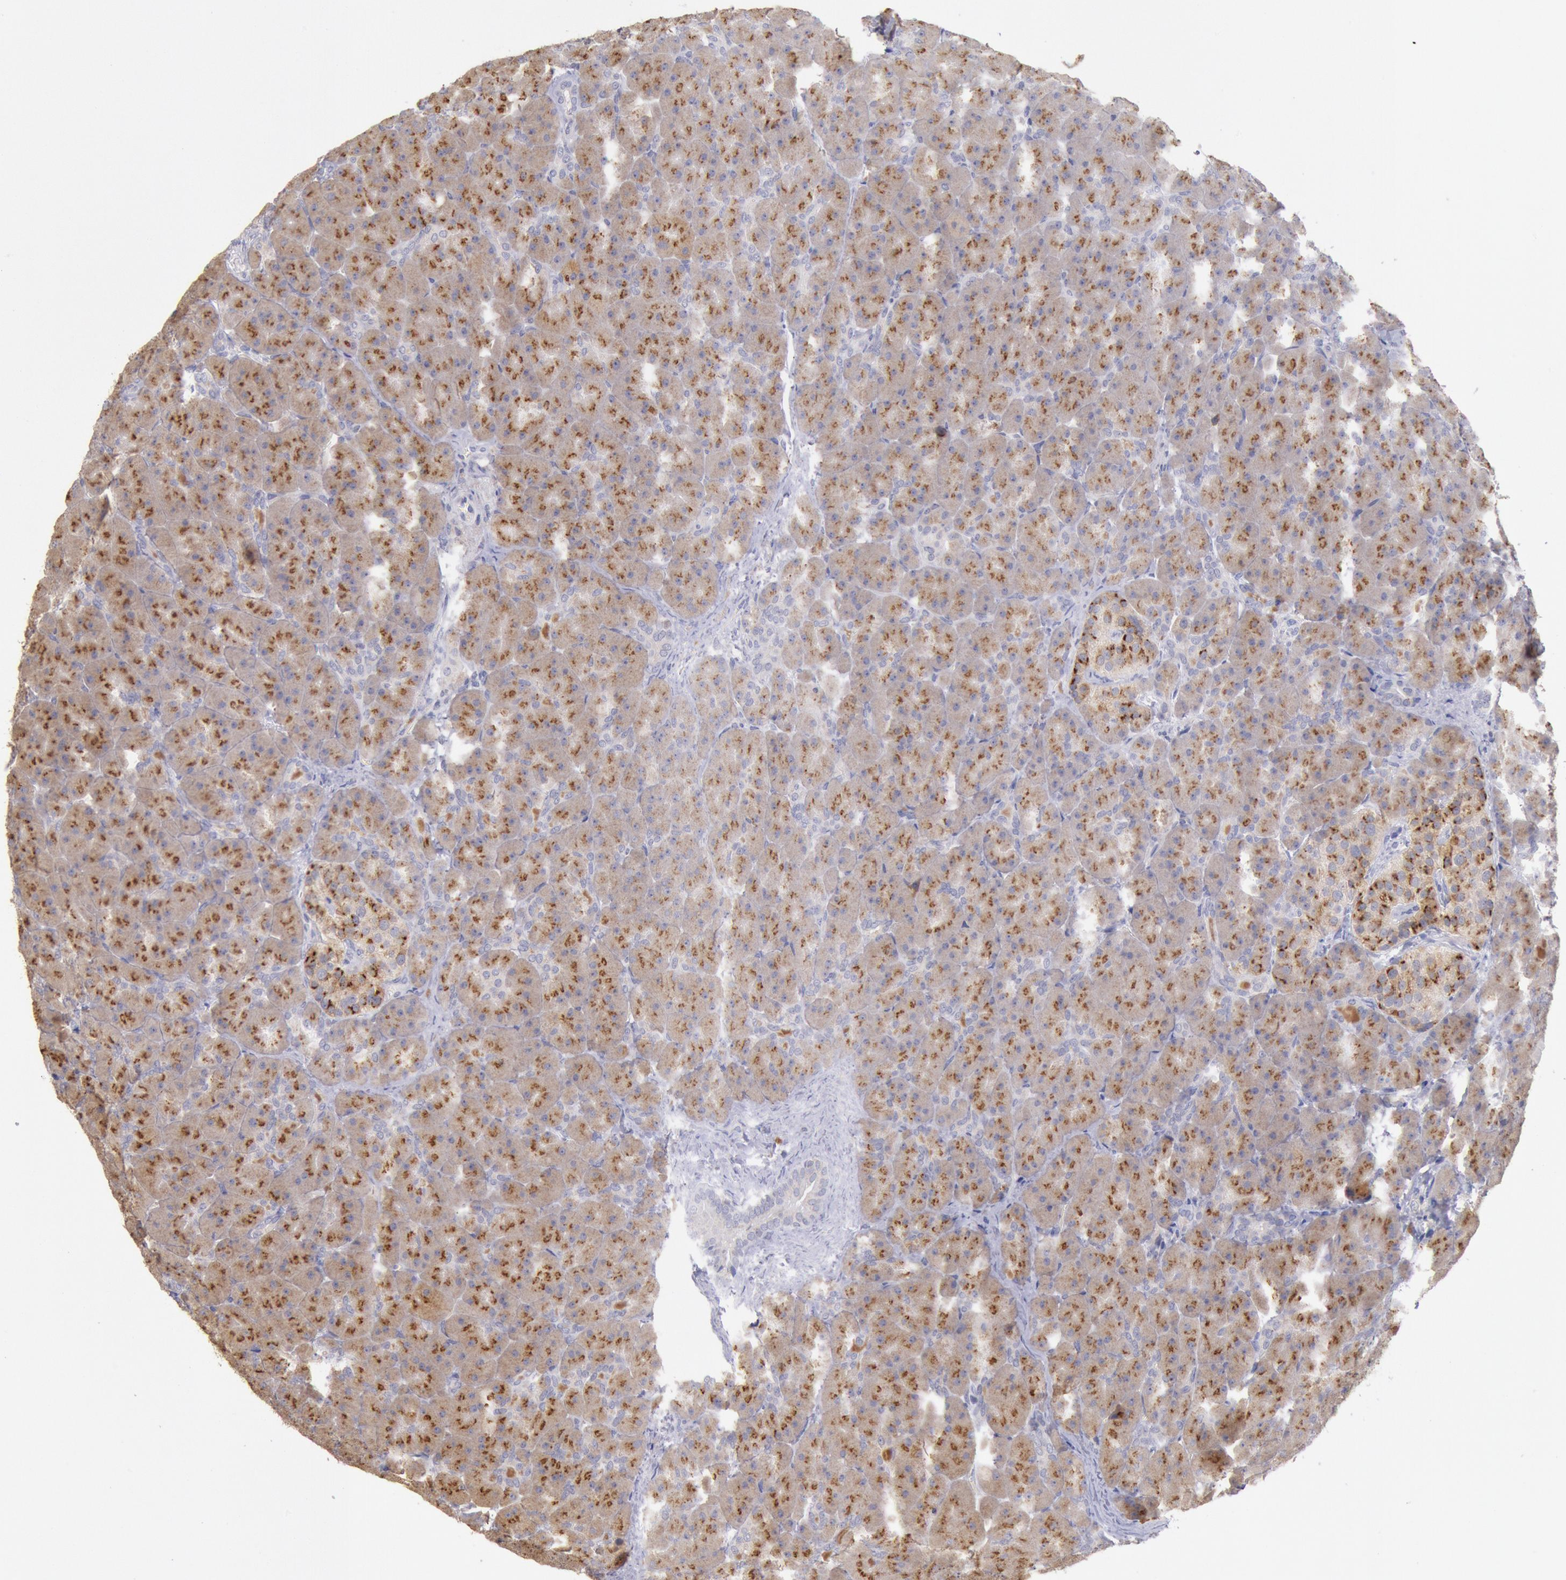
{"staining": {"intensity": "moderate", "quantity": ">75%", "location": "cytoplasmic/membranous"}, "tissue": "pancreas", "cell_type": "Exocrine glandular cells", "image_type": "normal", "snomed": [{"axis": "morphology", "description": "Normal tissue, NOS"}, {"axis": "topography", "description": "Pancreas"}], "caption": "Exocrine glandular cells show moderate cytoplasmic/membranous positivity in approximately >75% of cells in normal pancreas.", "gene": "GAL3ST1", "patient": {"sex": "male", "age": 66}}